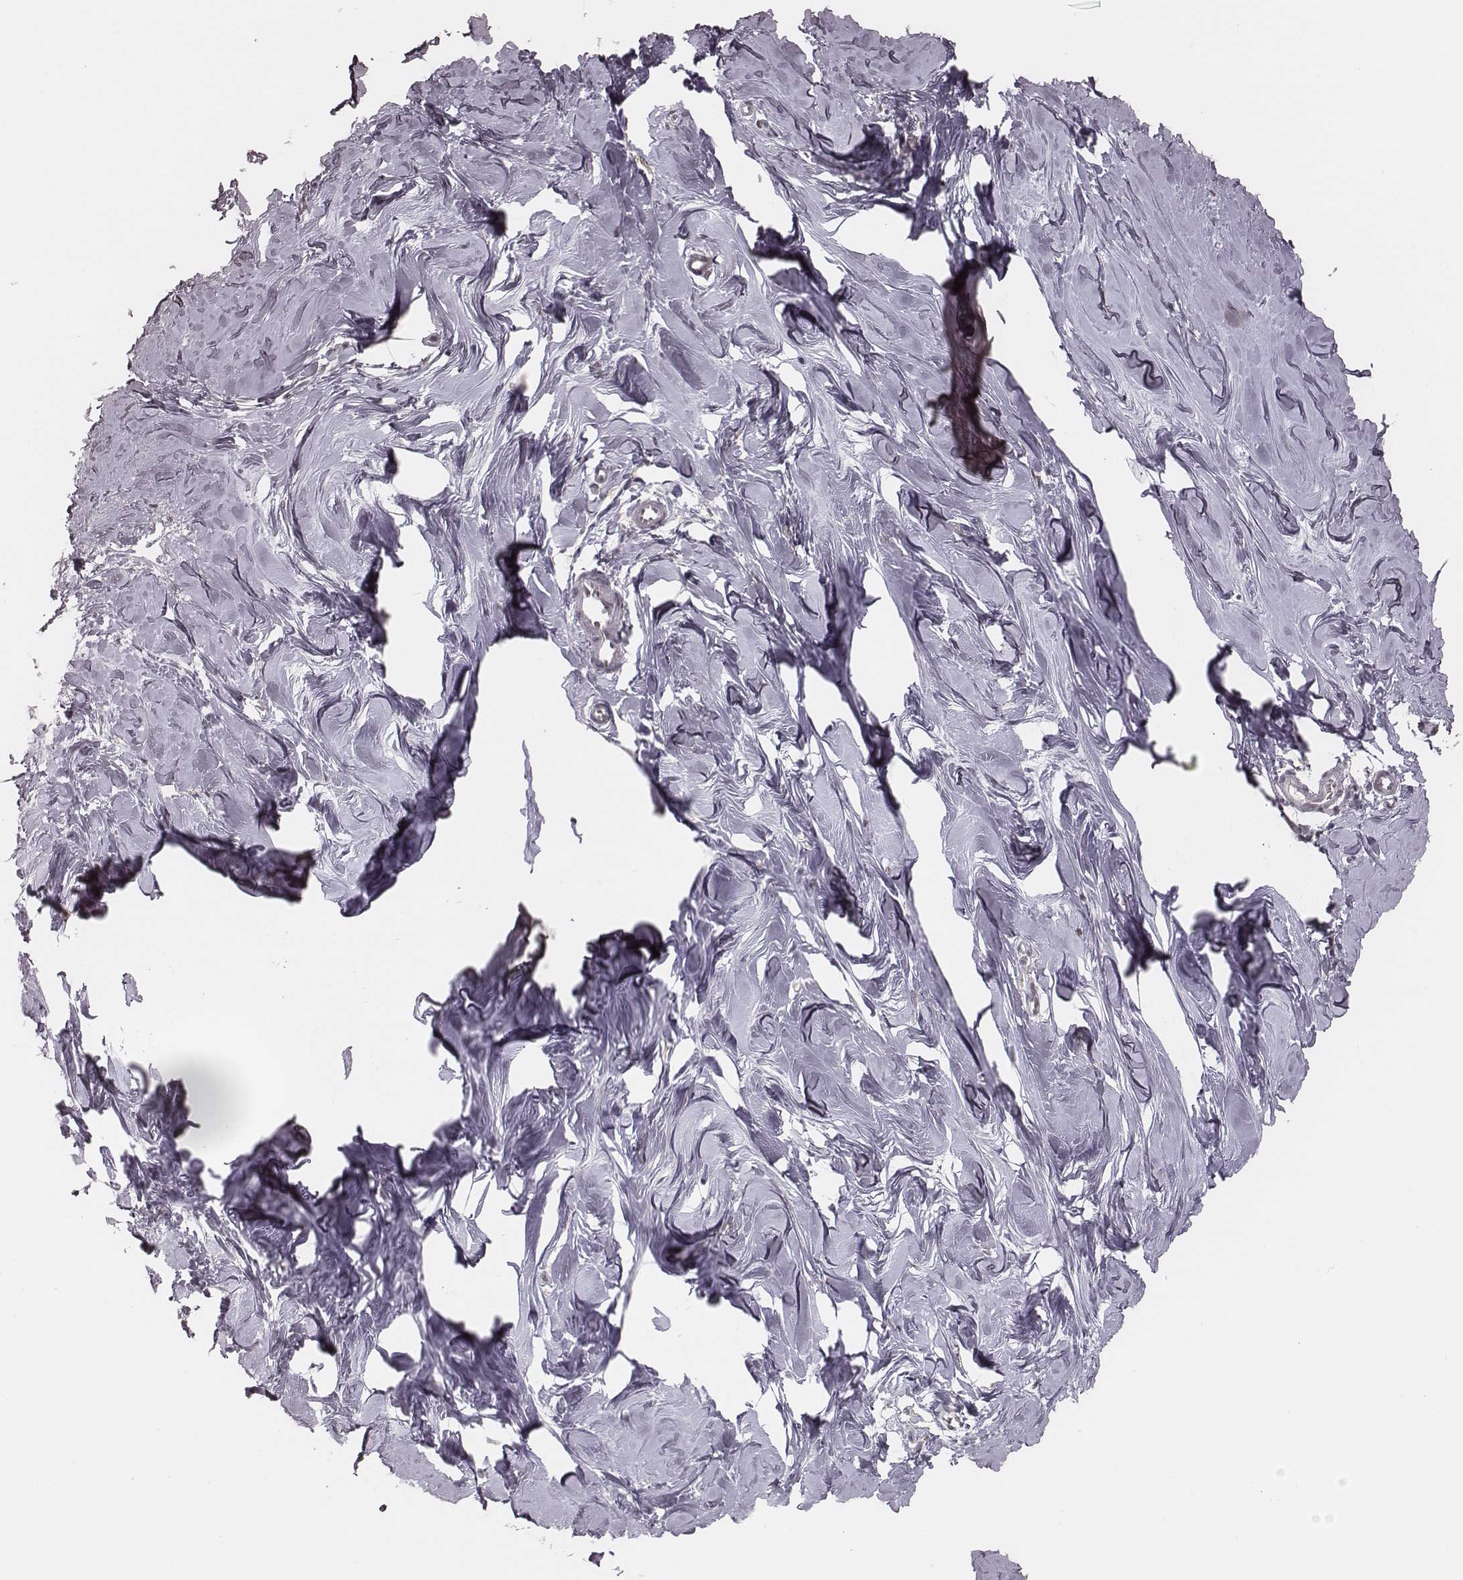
{"staining": {"intensity": "negative", "quantity": "none", "location": "none"}, "tissue": "breast", "cell_type": "Adipocytes", "image_type": "normal", "snomed": [{"axis": "morphology", "description": "Normal tissue, NOS"}, {"axis": "topography", "description": "Breast"}], "caption": "DAB immunohistochemical staining of normal human breast shows no significant positivity in adipocytes. (DAB (3,3'-diaminobenzidine) IHC with hematoxylin counter stain).", "gene": "KITLG", "patient": {"sex": "female", "age": 27}}